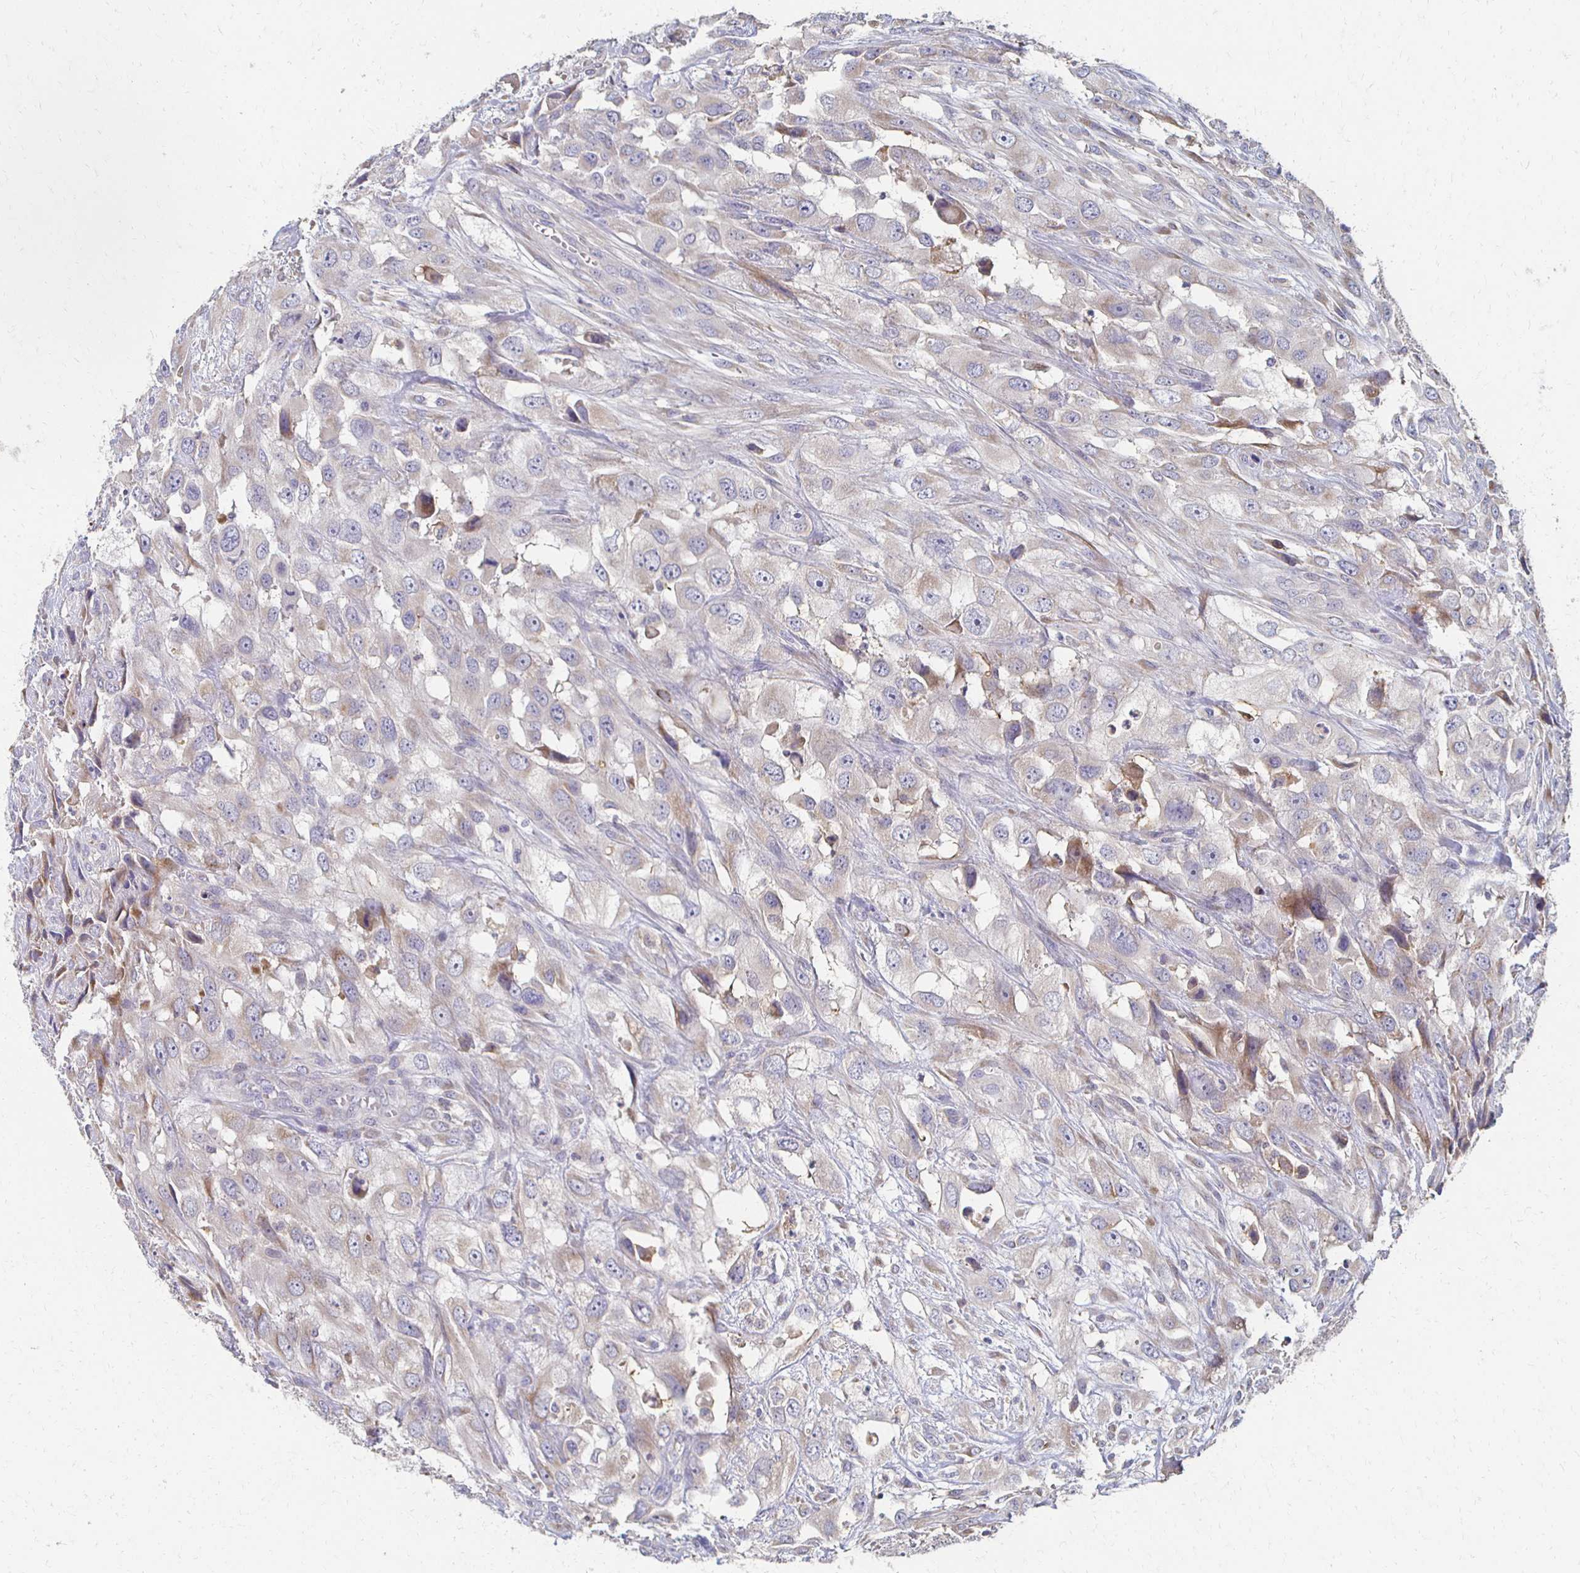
{"staining": {"intensity": "weak", "quantity": "25%-75%", "location": "cytoplasmic/membranous"}, "tissue": "urothelial cancer", "cell_type": "Tumor cells", "image_type": "cancer", "snomed": [{"axis": "morphology", "description": "Urothelial carcinoma, High grade"}, {"axis": "topography", "description": "Urinary bladder"}], "caption": "DAB (3,3'-diaminobenzidine) immunohistochemical staining of human urothelial cancer reveals weak cytoplasmic/membranous protein expression in about 25%-75% of tumor cells. The protein of interest is stained brown, and the nuclei are stained in blue (DAB (3,3'-diaminobenzidine) IHC with brightfield microscopy, high magnification).", "gene": "CX3CR1", "patient": {"sex": "male", "age": 67}}